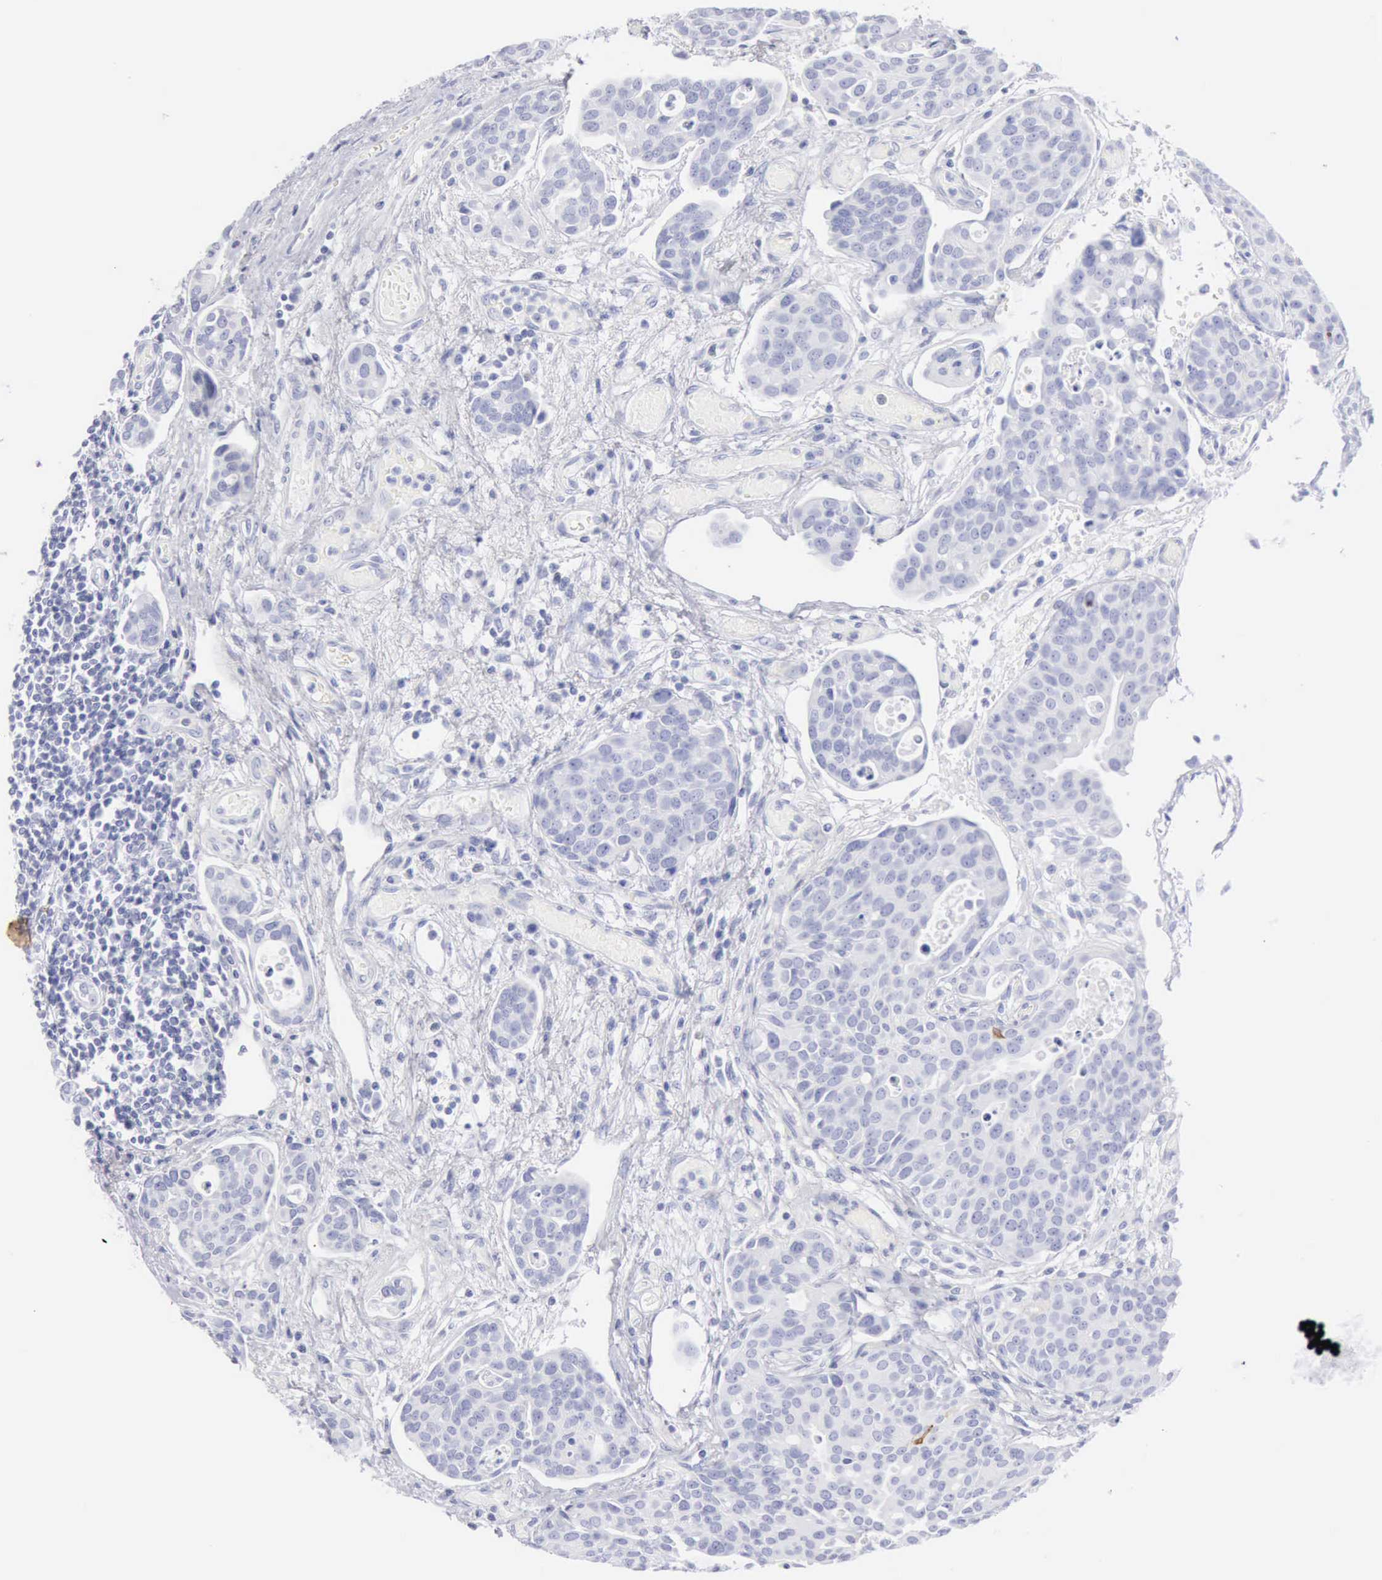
{"staining": {"intensity": "negative", "quantity": "none", "location": "none"}, "tissue": "urothelial cancer", "cell_type": "Tumor cells", "image_type": "cancer", "snomed": [{"axis": "morphology", "description": "Urothelial carcinoma, High grade"}, {"axis": "topography", "description": "Urinary bladder"}], "caption": "An immunohistochemistry micrograph of urothelial cancer is shown. There is no staining in tumor cells of urothelial cancer.", "gene": "KRT10", "patient": {"sex": "male", "age": 78}}